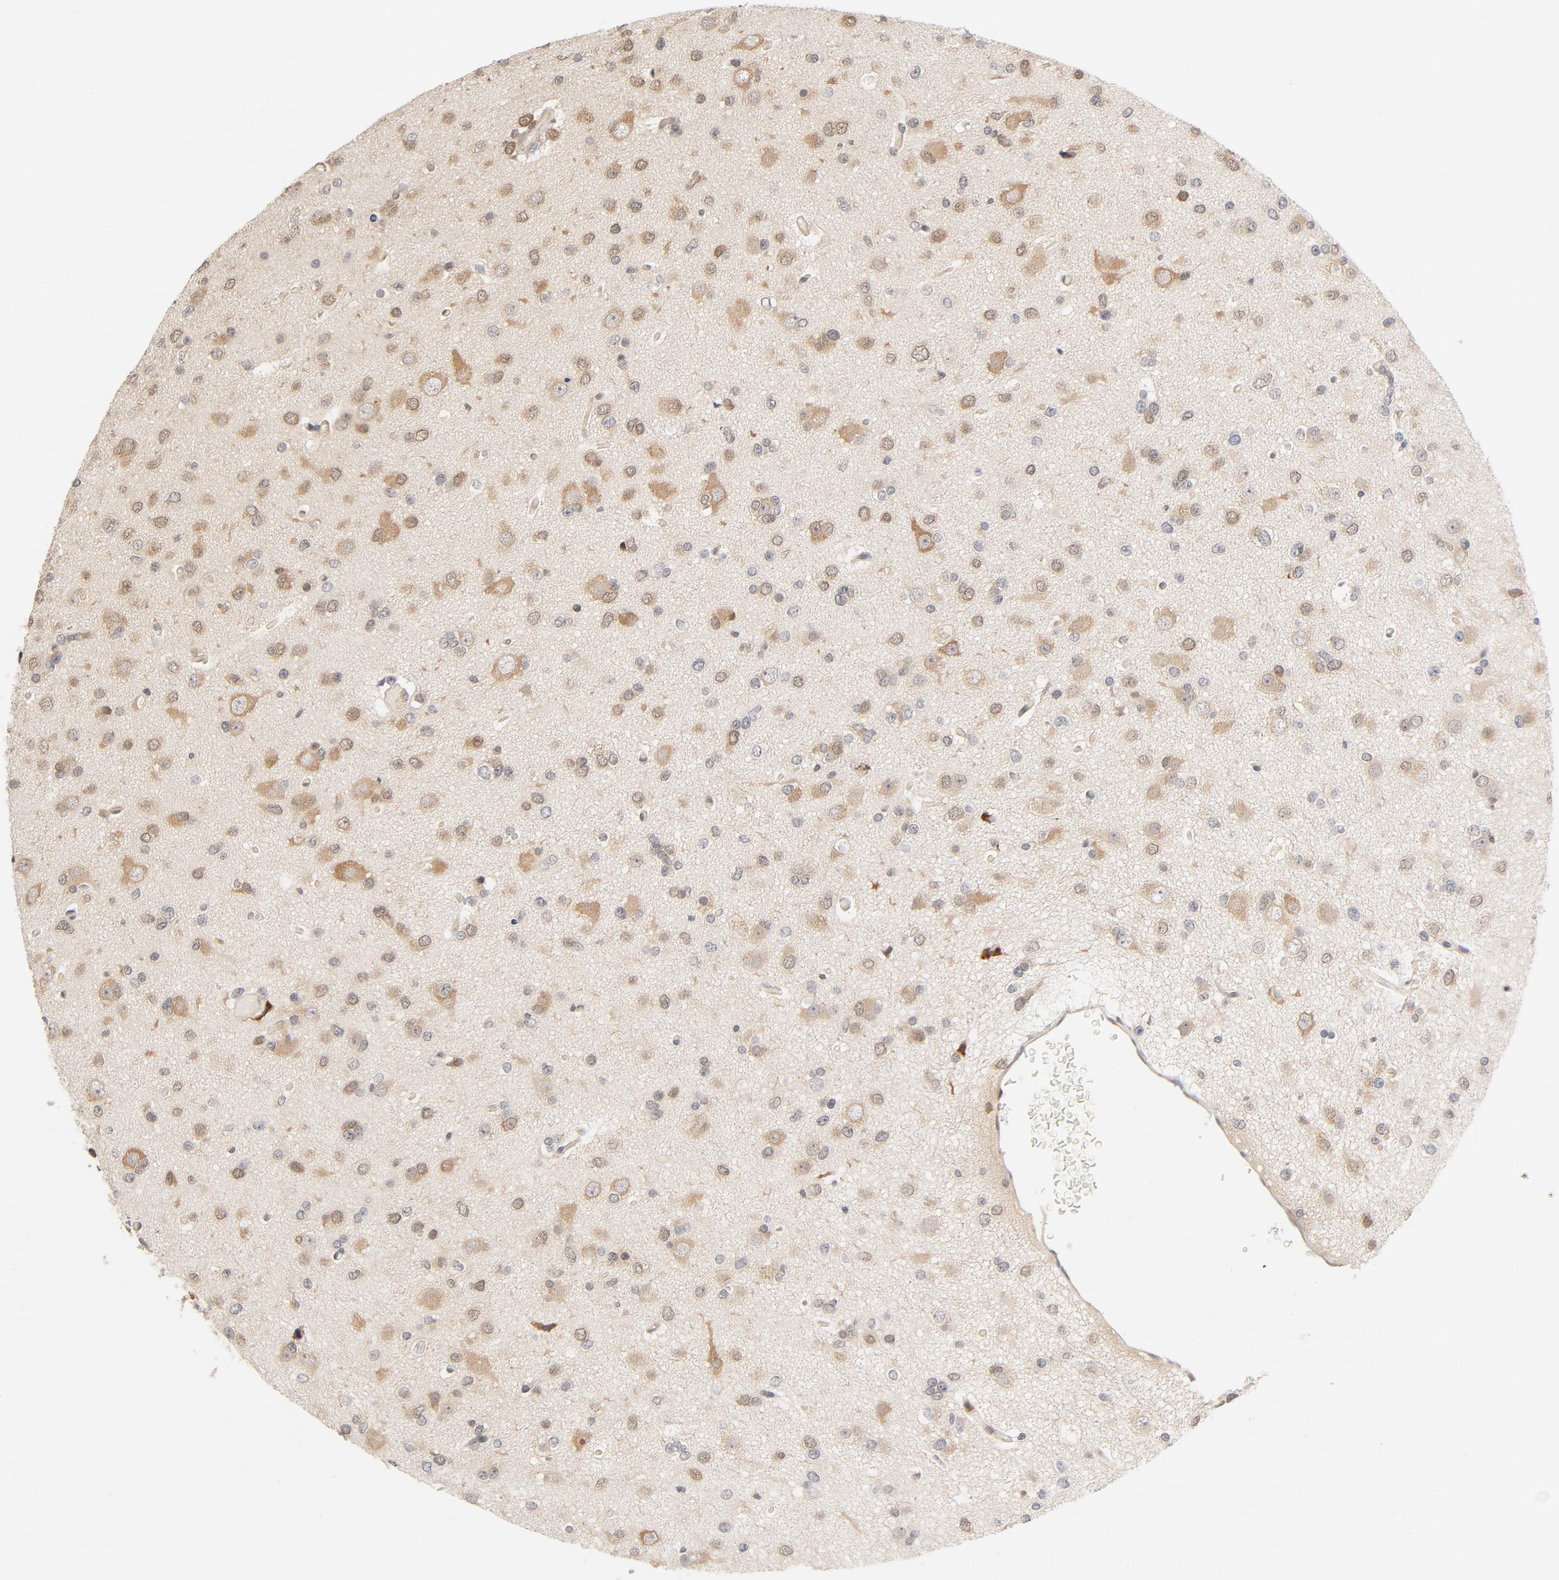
{"staining": {"intensity": "moderate", "quantity": "25%-75%", "location": "cytoplasmic/membranous"}, "tissue": "glioma", "cell_type": "Tumor cells", "image_type": "cancer", "snomed": [{"axis": "morphology", "description": "Glioma, malignant, Low grade"}, {"axis": "topography", "description": "Brain"}], "caption": "Malignant glioma (low-grade) stained with DAB (3,3'-diaminobenzidine) immunohistochemistry (IHC) demonstrates medium levels of moderate cytoplasmic/membranous expression in approximately 25%-75% of tumor cells. The staining was performed using DAB, with brown indicating positive protein expression. Nuclei are stained blue with hematoxylin.", "gene": "EIF4E", "patient": {"sex": "male", "age": 42}}